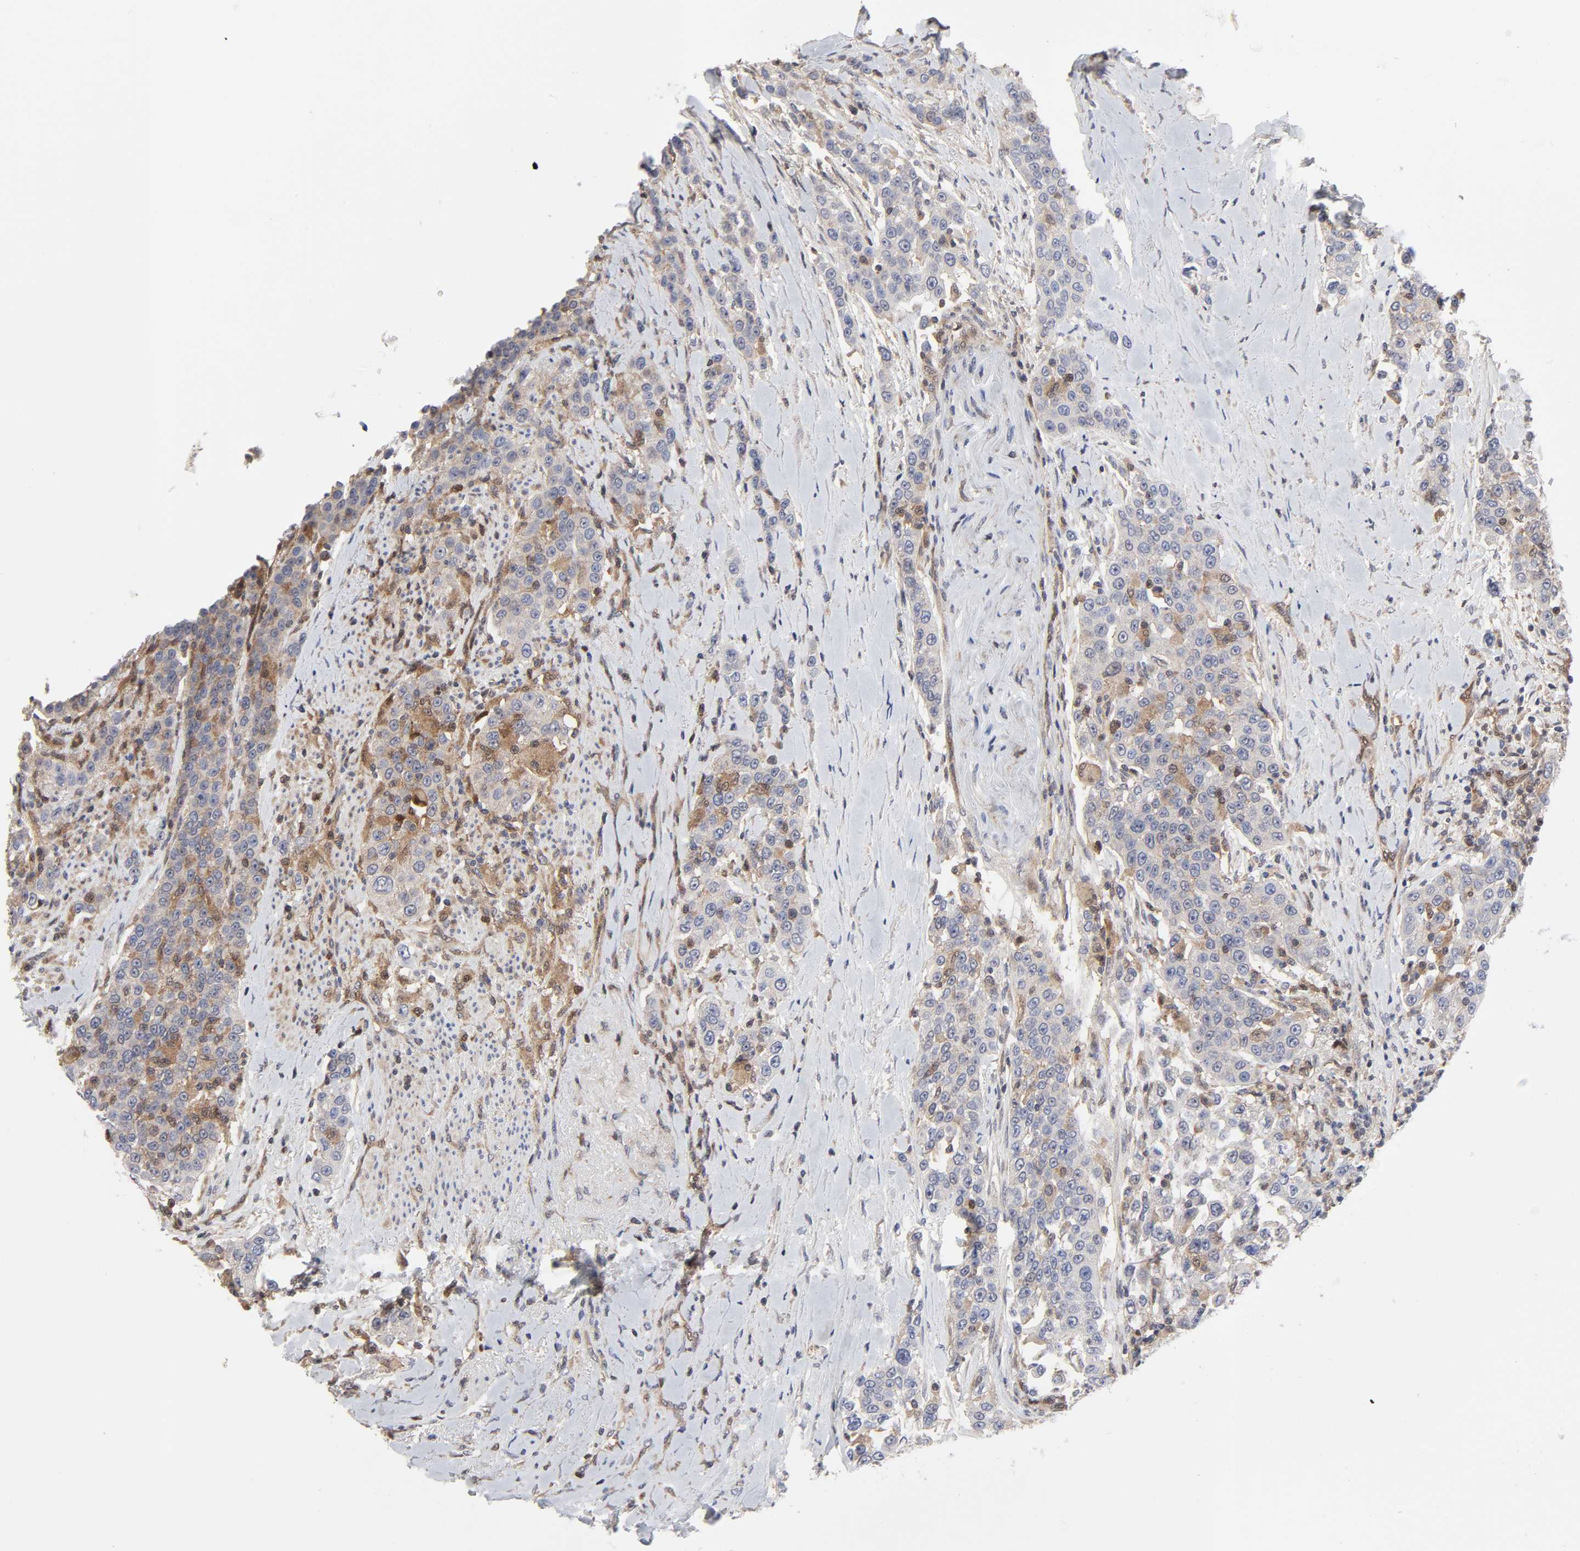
{"staining": {"intensity": "weak", "quantity": "25%-75%", "location": "cytoplasmic/membranous,nuclear"}, "tissue": "urothelial cancer", "cell_type": "Tumor cells", "image_type": "cancer", "snomed": [{"axis": "morphology", "description": "Urothelial carcinoma, High grade"}, {"axis": "topography", "description": "Urinary bladder"}], "caption": "This is an image of IHC staining of urothelial carcinoma (high-grade), which shows weak expression in the cytoplasmic/membranous and nuclear of tumor cells.", "gene": "CASP9", "patient": {"sex": "female", "age": 80}}